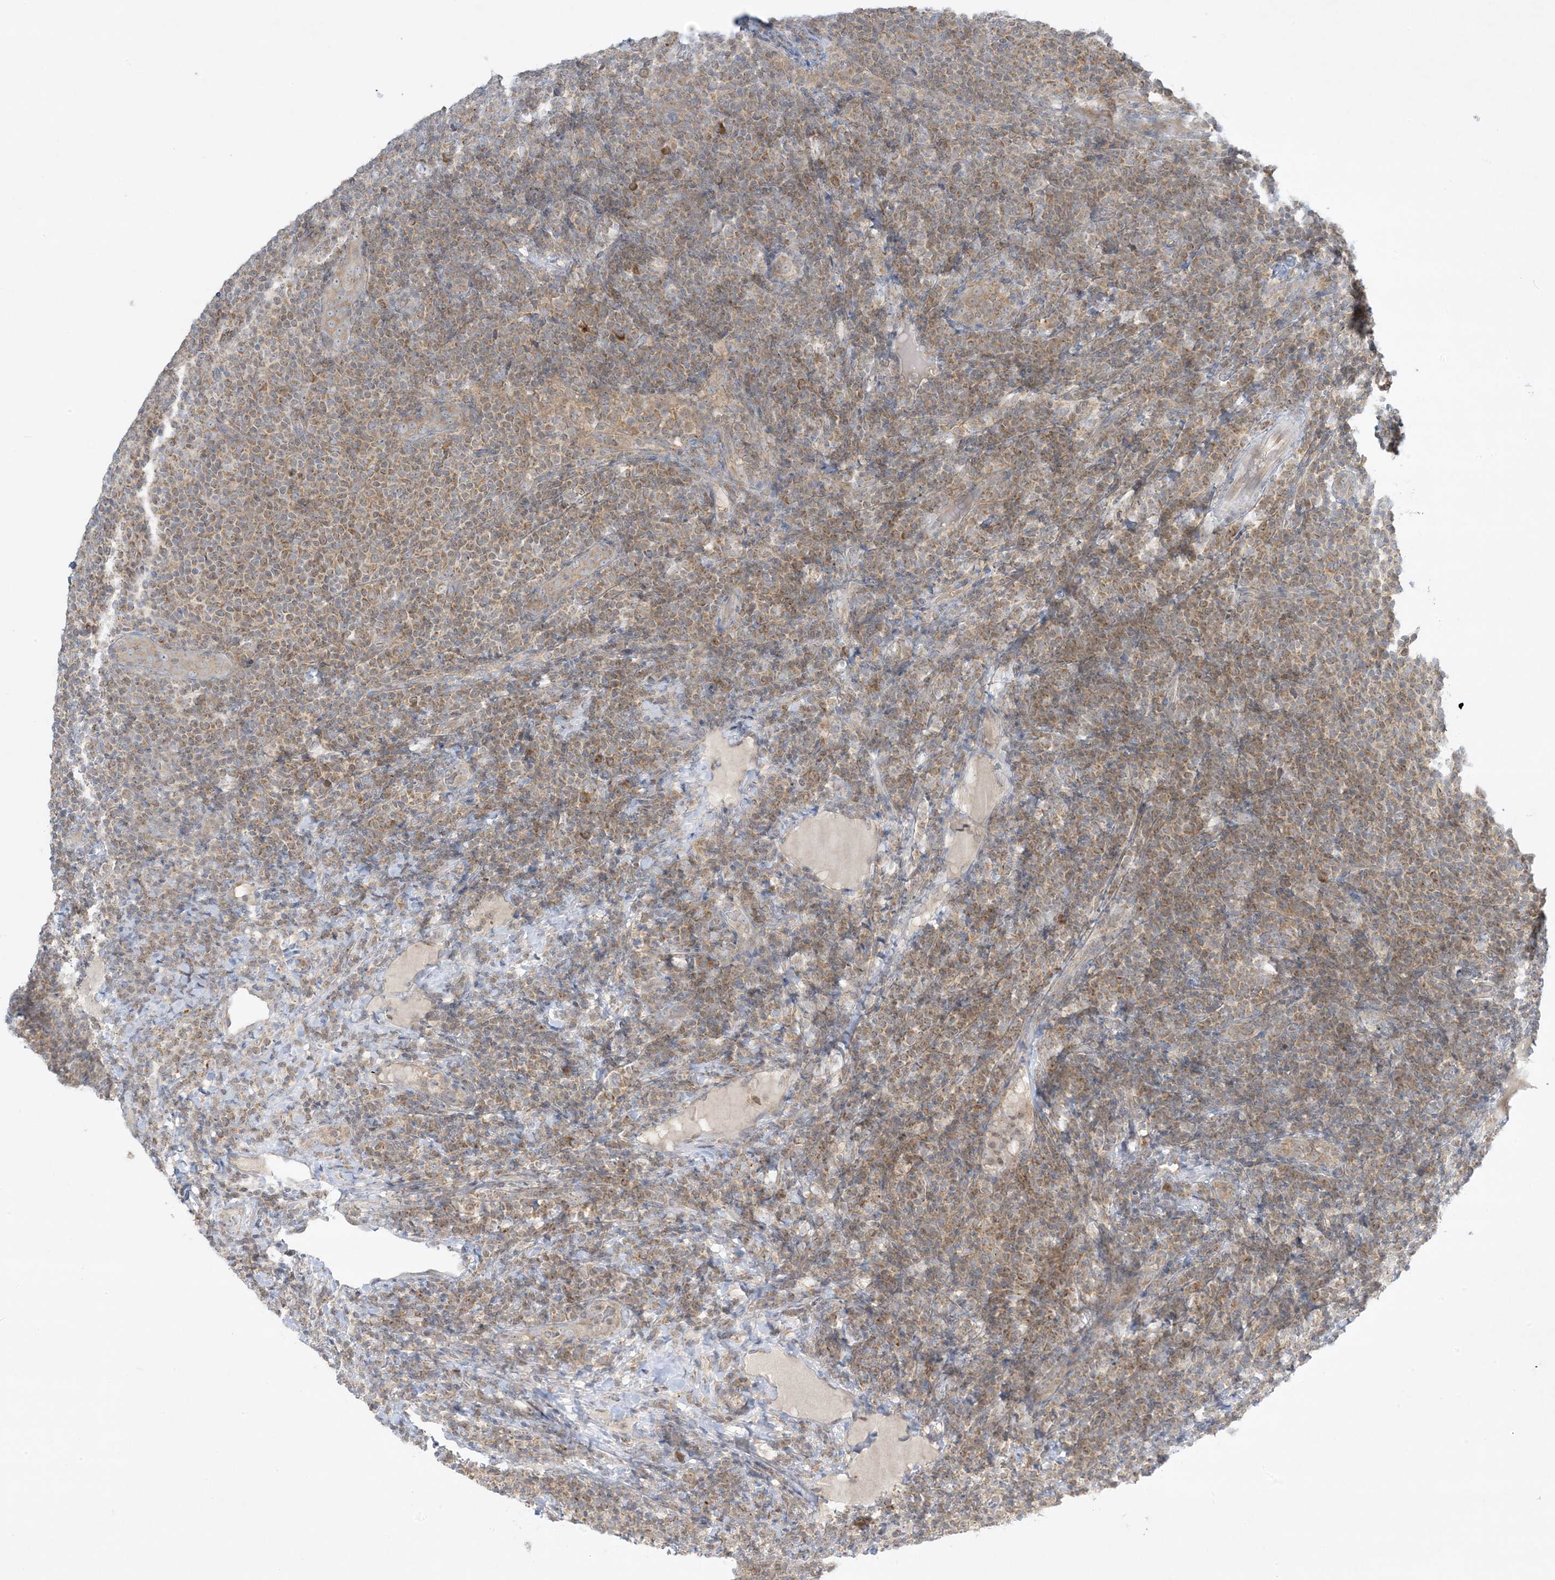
{"staining": {"intensity": "moderate", "quantity": ">75%", "location": "cytoplasmic/membranous"}, "tissue": "lymphoma", "cell_type": "Tumor cells", "image_type": "cancer", "snomed": [{"axis": "morphology", "description": "Malignant lymphoma, non-Hodgkin's type, Low grade"}, {"axis": "topography", "description": "Lymph node"}], "caption": "The micrograph exhibits a brown stain indicating the presence of a protein in the cytoplasmic/membranous of tumor cells in malignant lymphoma, non-Hodgkin's type (low-grade).", "gene": "RPP40", "patient": {"sex": "male", "age": 66}}